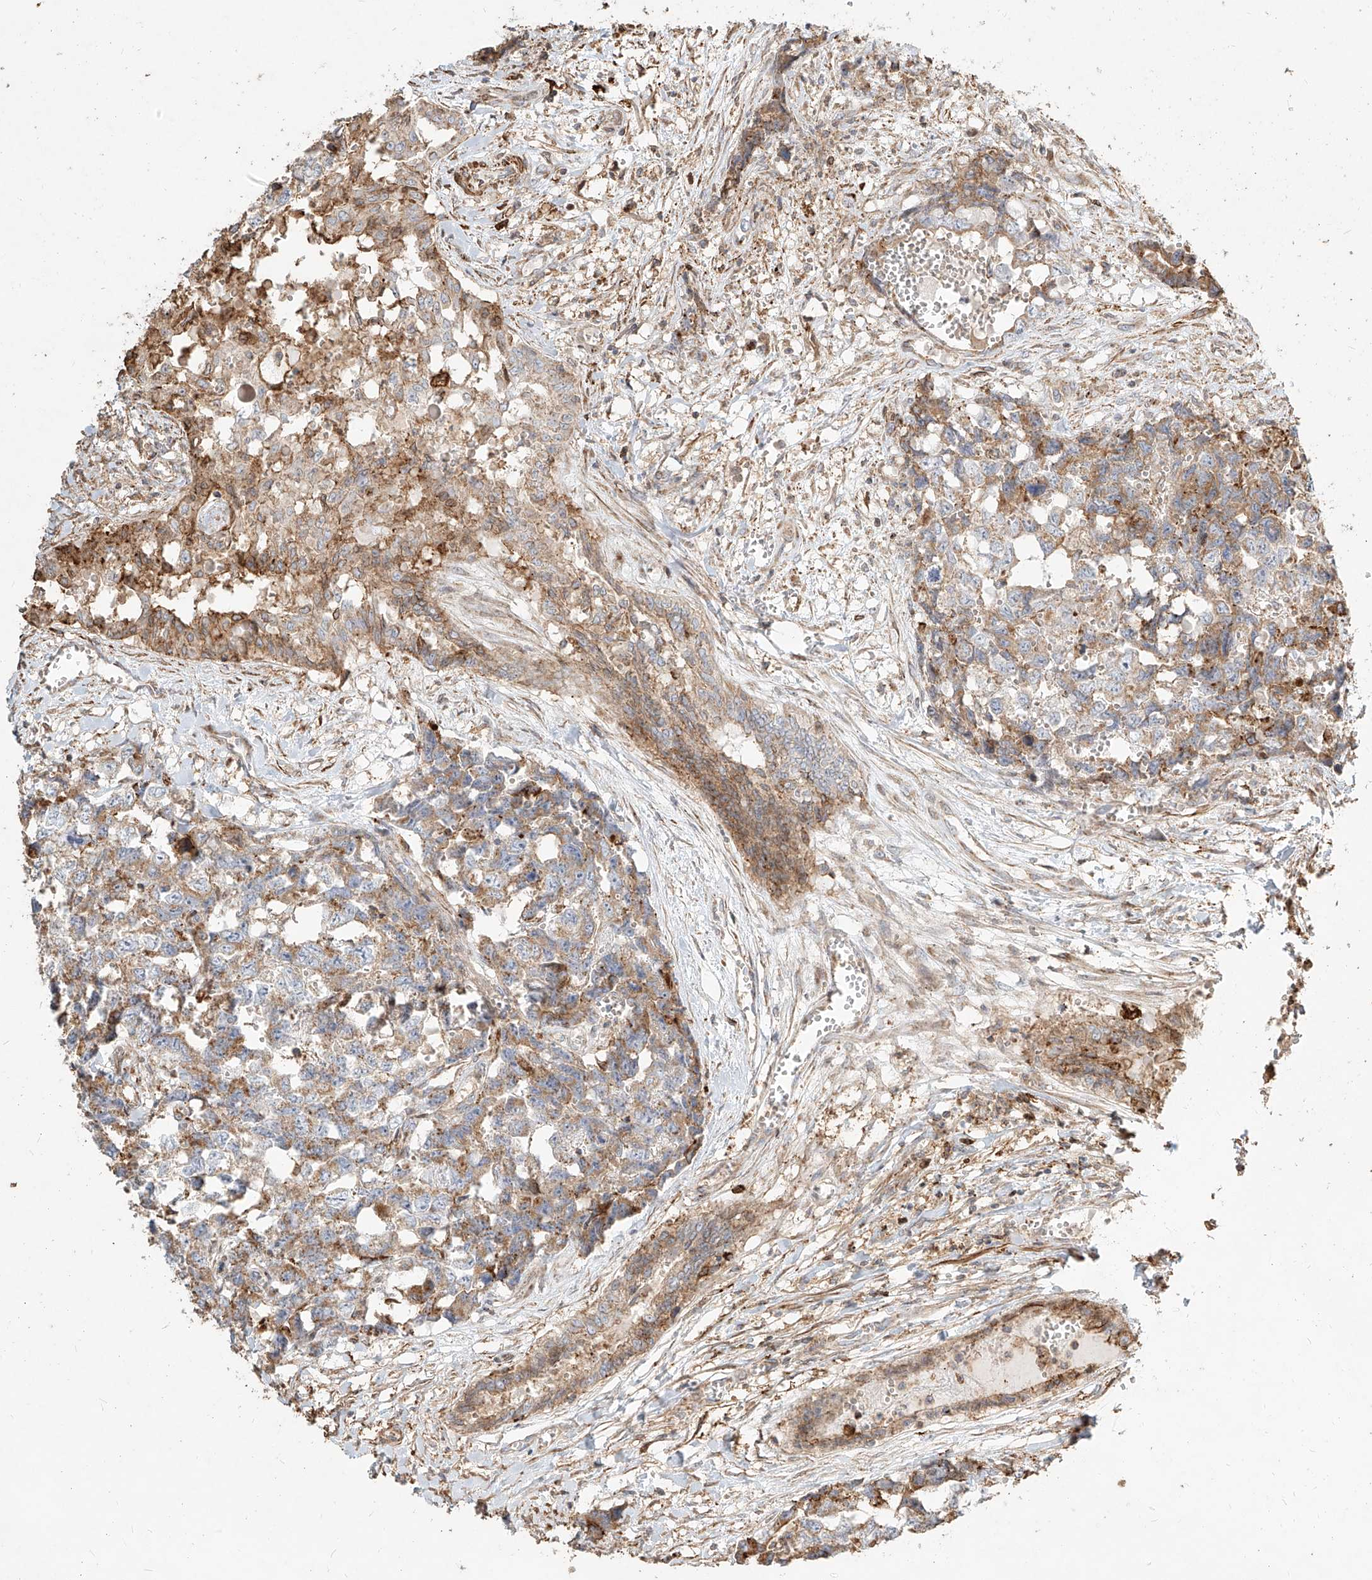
{"staining": {"intensity": "moderate", "quantity": "25%-75%", "location": "cytoplasmic/membranous"}, "tissue": "testis cancer", "cell_type": "Tumor cells", "image_type": "cancer", "snomed": [{"axis": "morphology", "description": "Carcinoma, Embryonal, NOS"}, {"axis": "topography", "description": "Testis"}], "caption": "Immunohistochemical staining of human testis cancer (embryonal carcinoma) reveals medium levels of moderate cytoplasmic/membranous positivity in about 25%-75% of tumor cells.", "gene": "MTX2", "patient": {"sex": "male", "age": 31}}